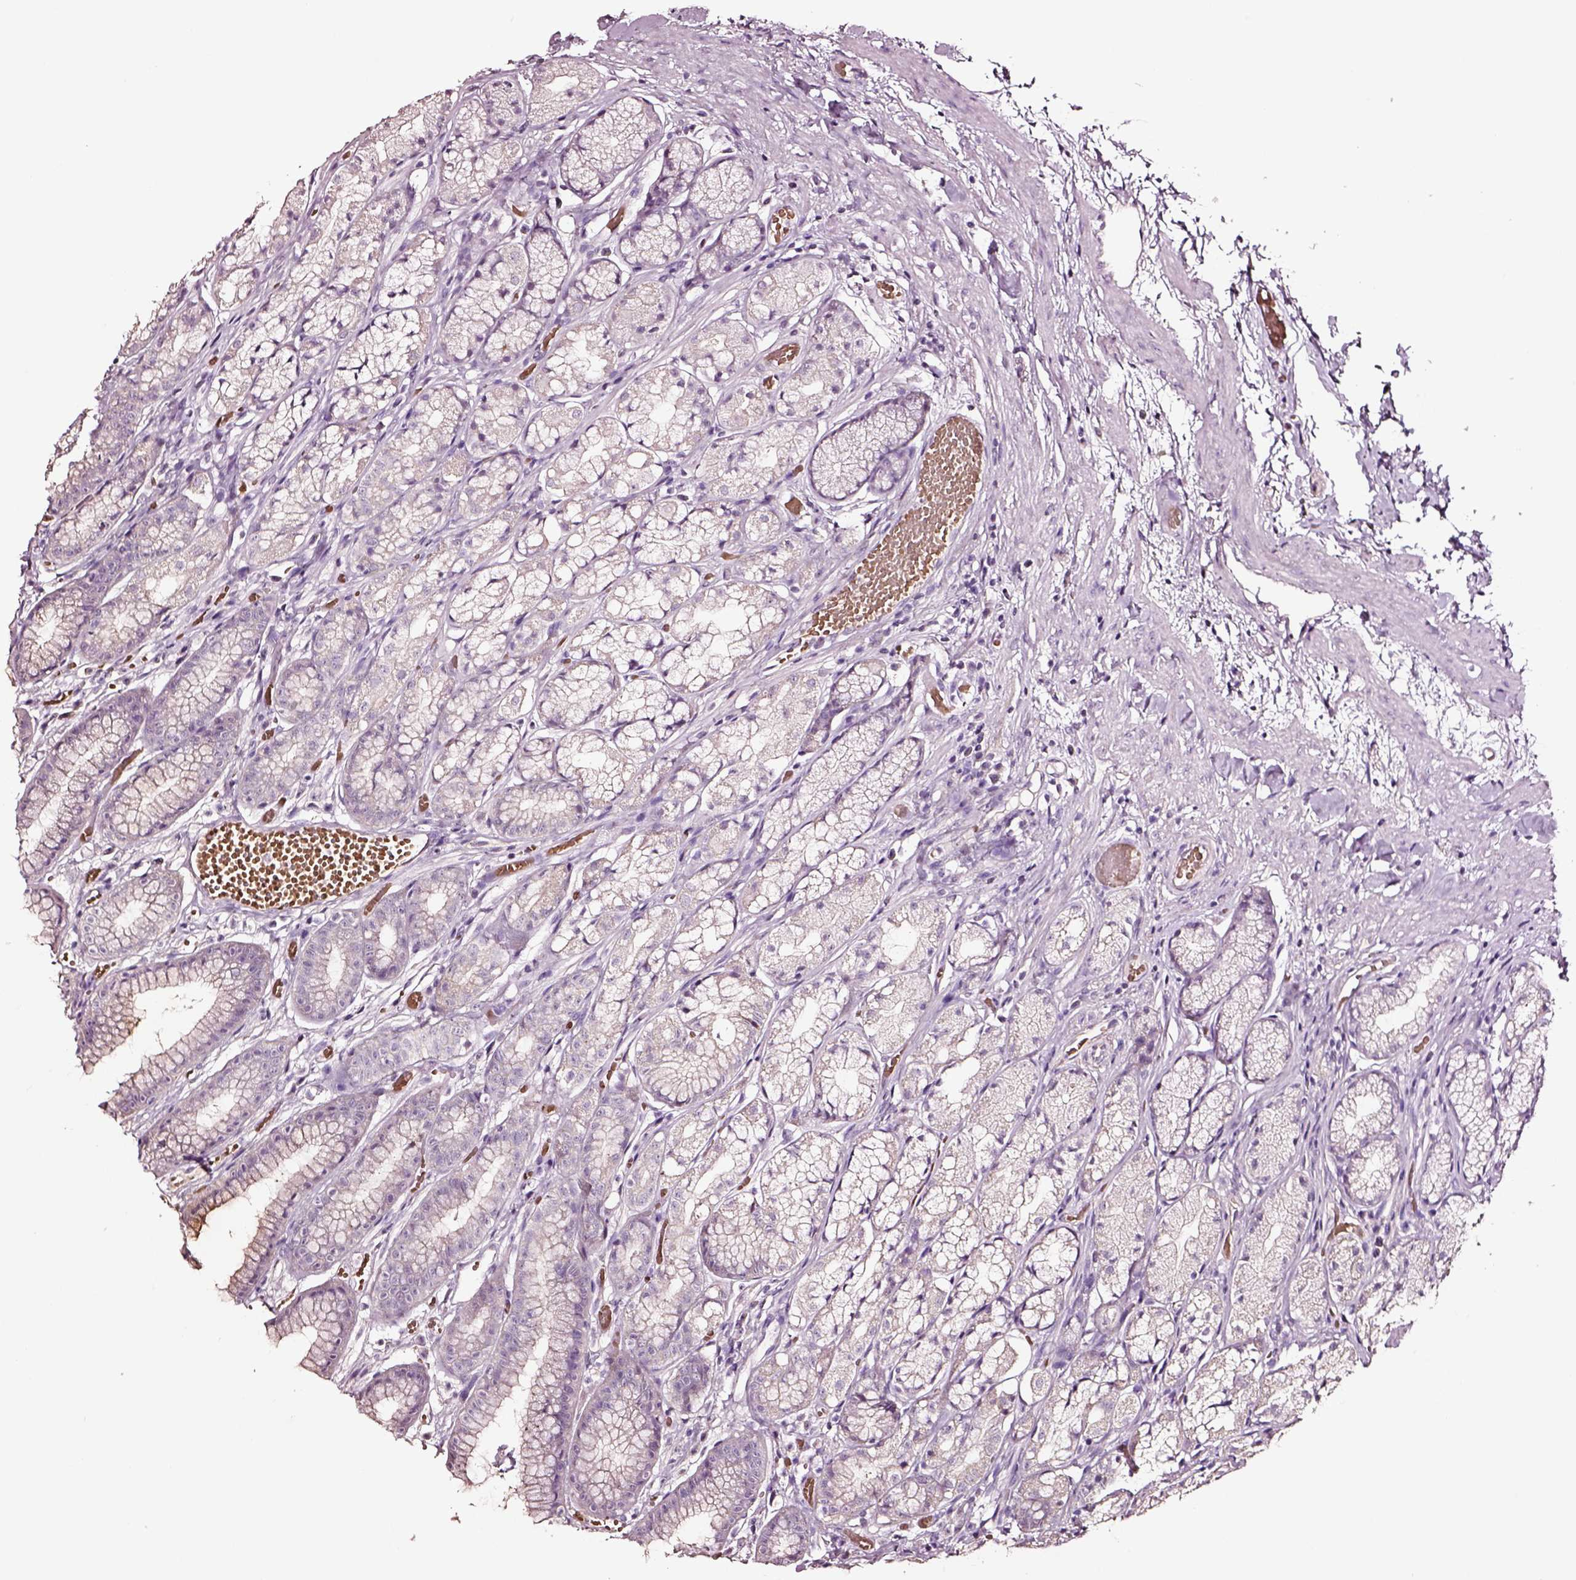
{"staining": {"intensity": "negative", "quantity": "none", "location": "none"}, "tissue": "stomach", "cell_type": "Glandular cells", "image_type": "normal", "snomed": [{"axis": "morphology", "description": "Normal tissue, NOS"}, {"axis": "topography", "description": "Stomach"}], "caption": "Micrograph shows no protein positivity in glandular cells of normal stomach. (Stains: DAB (3,3'-diaminobenzidine) IHC with hematoxylin counter stain, Microscopy: brightfield microscopy at high magnification).", "gene": "AADAT", "patient": {"sex": "male", "age": 70}}